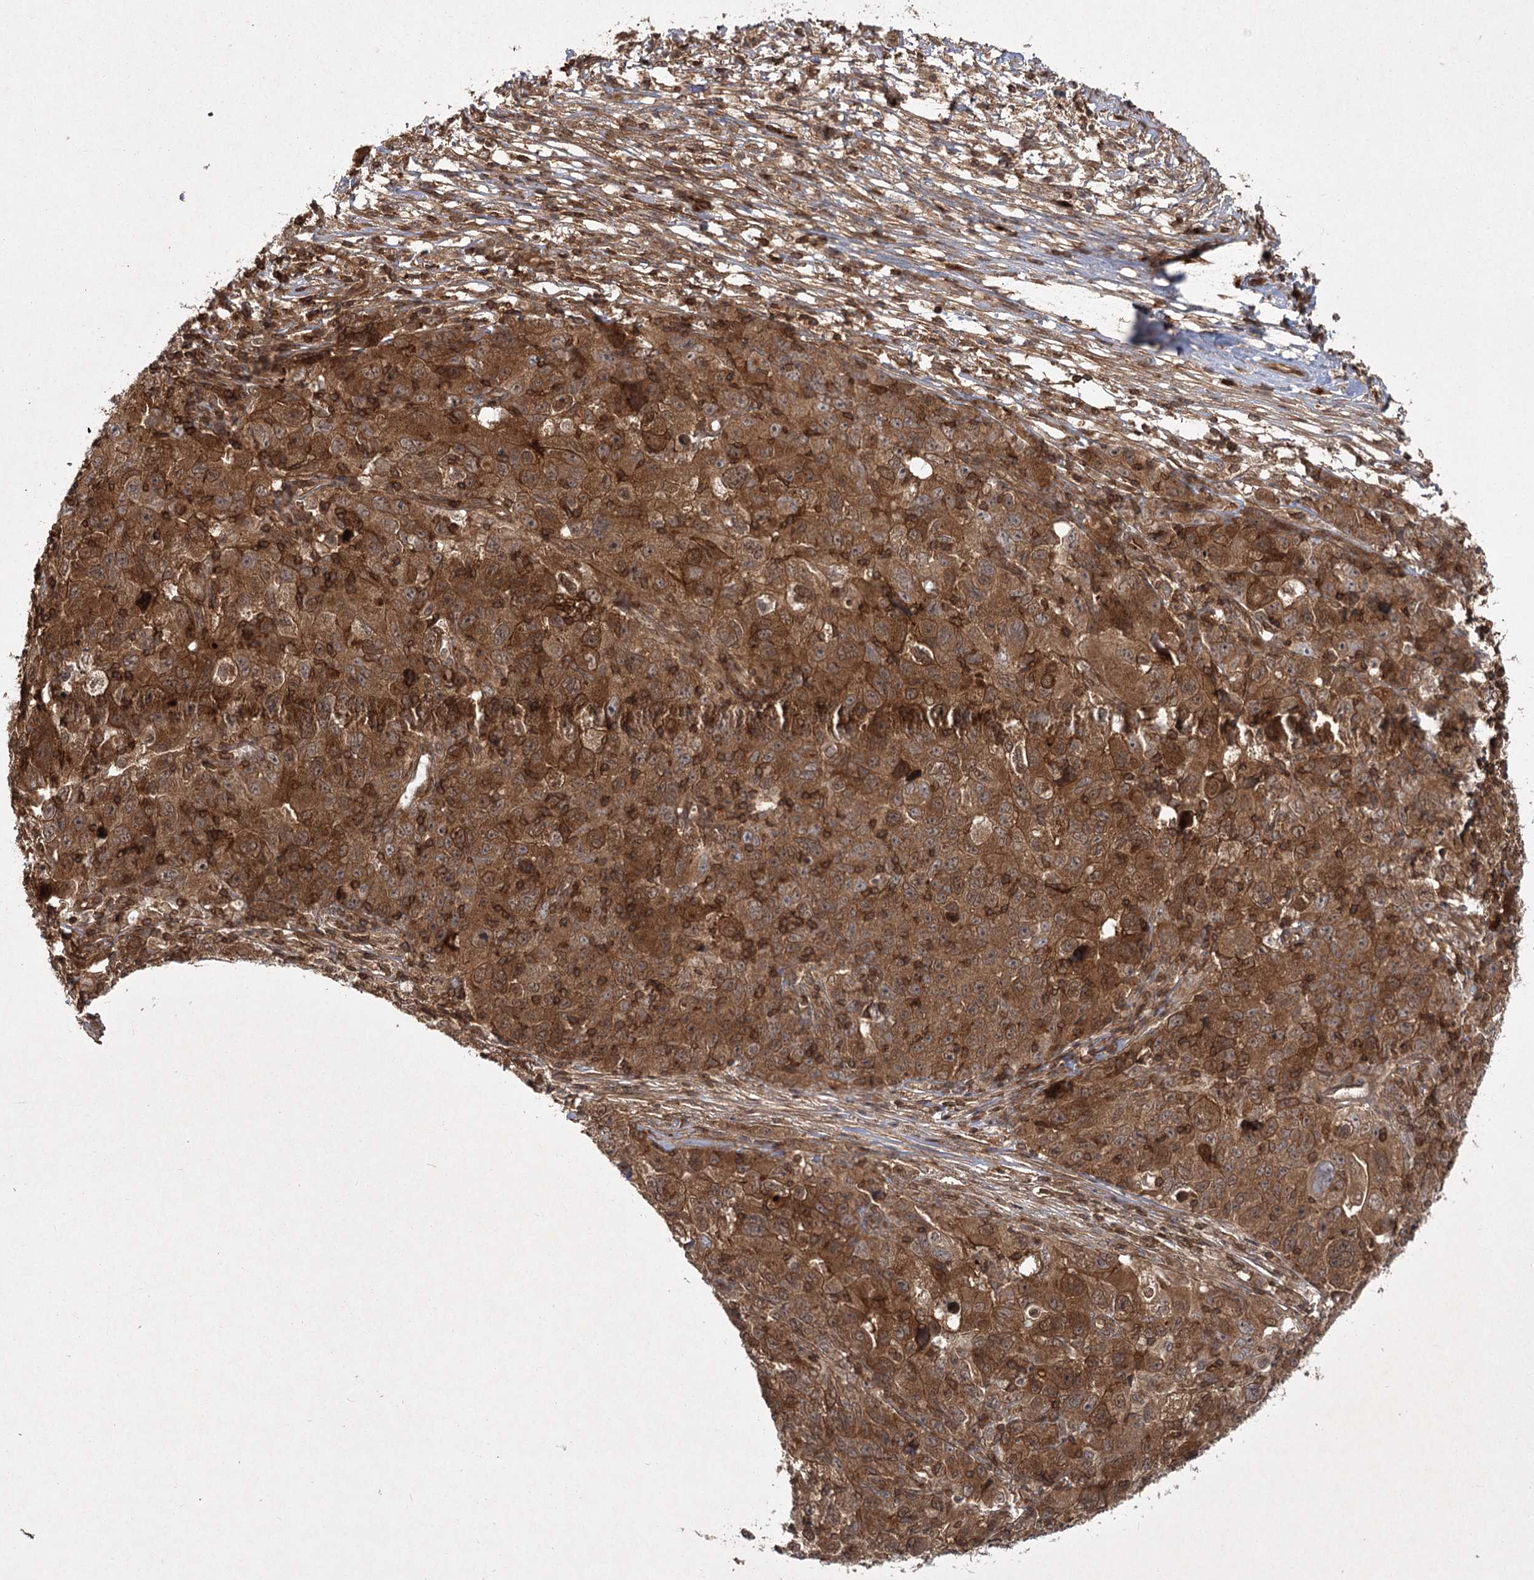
{"staining": {"intensity": "strong", "quantity": ">75%", "location": "cytoplasmic/membranous"}, "tissue": "ovarian cancer", "cell_type": "Tumor cells", "image_type": "cancer", "snomed": [{"axis": "morphology", "description": "Carcinoma, endometroid"}, {"axis": "topography", "description": "Ovary"}], "caption": "Ovarian cancer (endometroid carcinoma) stained with a brown dye shows strong cytoplasmic/membranous positive positivity in about >75% of tumor cells.", "gene": "MDFIC", "patient": {"sex": "female", "age": 42}}